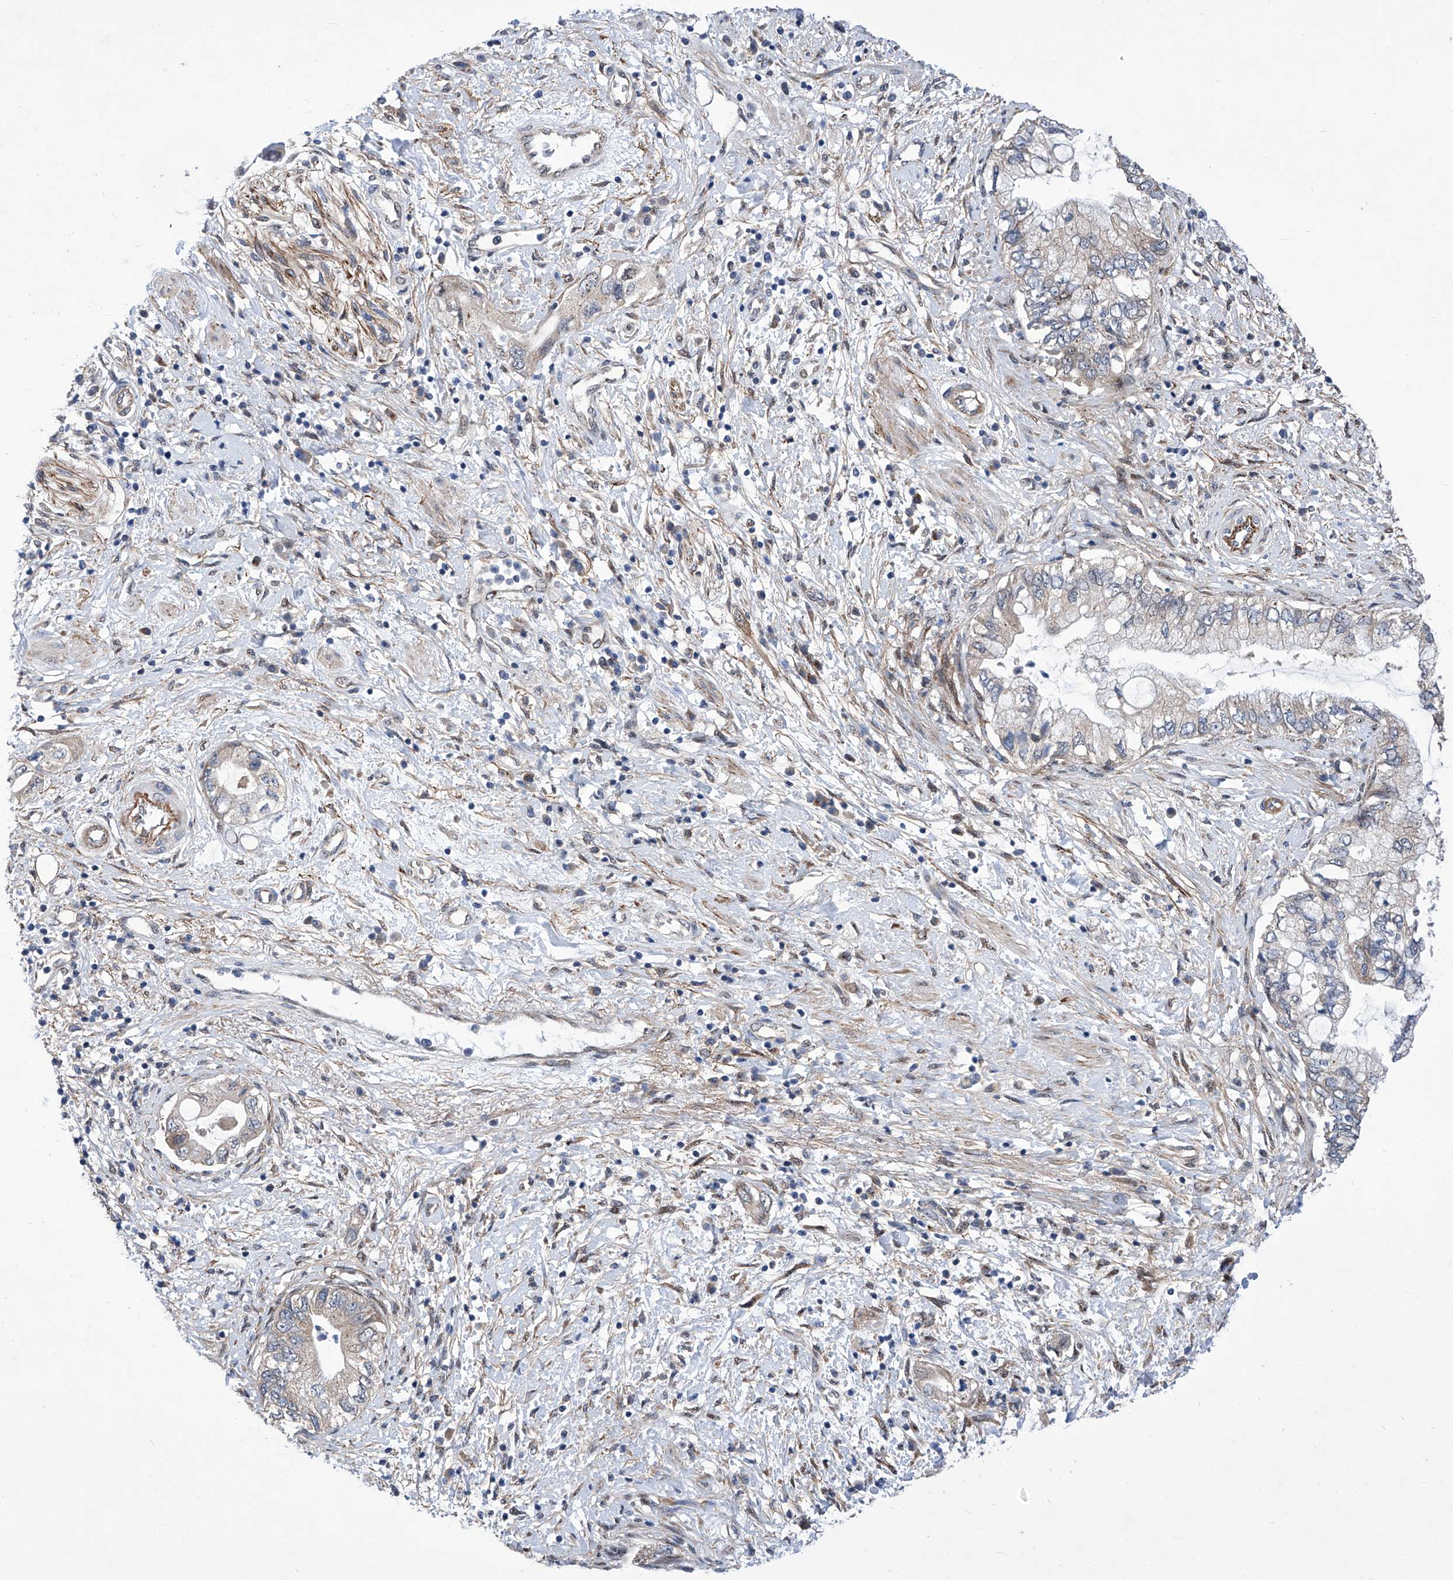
{"staining": {"intensity": "weak", "quantity": "<25%", "location": "cytoplasmic/membranous"}, "tissue": "pancreatic cancer", "cell_type": "Tumor cells", "image_type": "cancer", "snomed": [{"axis": "morphology", "description": "Adenocarcinoma, NOS"}, {"axis": "topography", "description": "Pancreas"}], "caption": "This is an immunohistochemistry micrograph of adenocarcinoma (pancreatic). There is no expression in tumor cells.", "gene": "KTI12", "patient": {"sex": "female", "age": 73}}